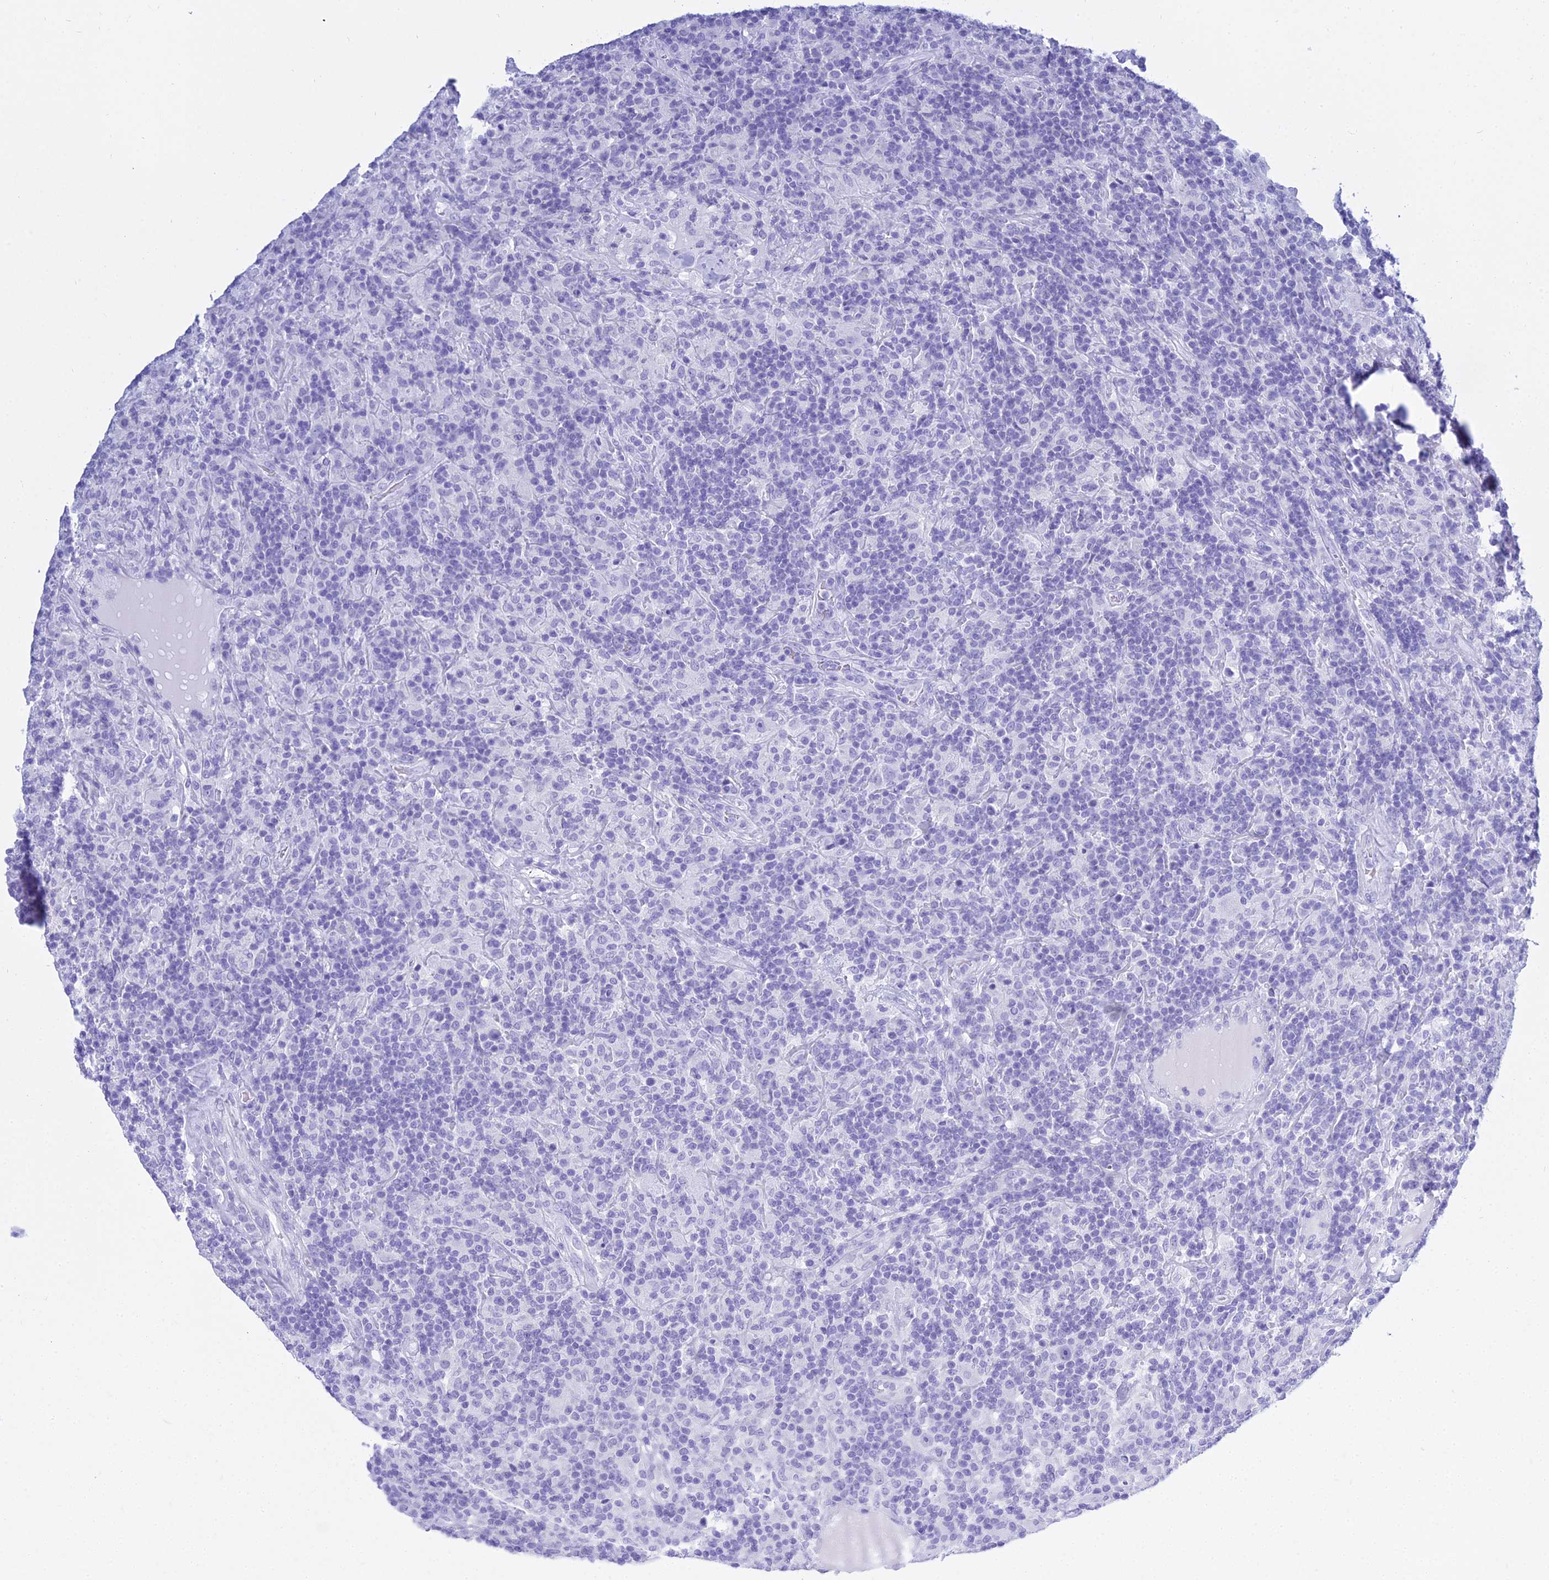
{"staining": {"intensity": "negative", "quantity": "none", "location": "none"}, "tissue": "lymphoma", "cell_type": "Tumor cells", "image_type": "cancer", "snomed": [{"axis": "morphology", "description": "Hodgkin's disease, NOS"}, {"axis": "topography", "description": "Lymph node"}], "caption": "Protein analysis of Hodgkin's disease shows no significant positivity in tumor cells.", "gene": "PATE4", "patient": {"sex": "male", "age": 70}}